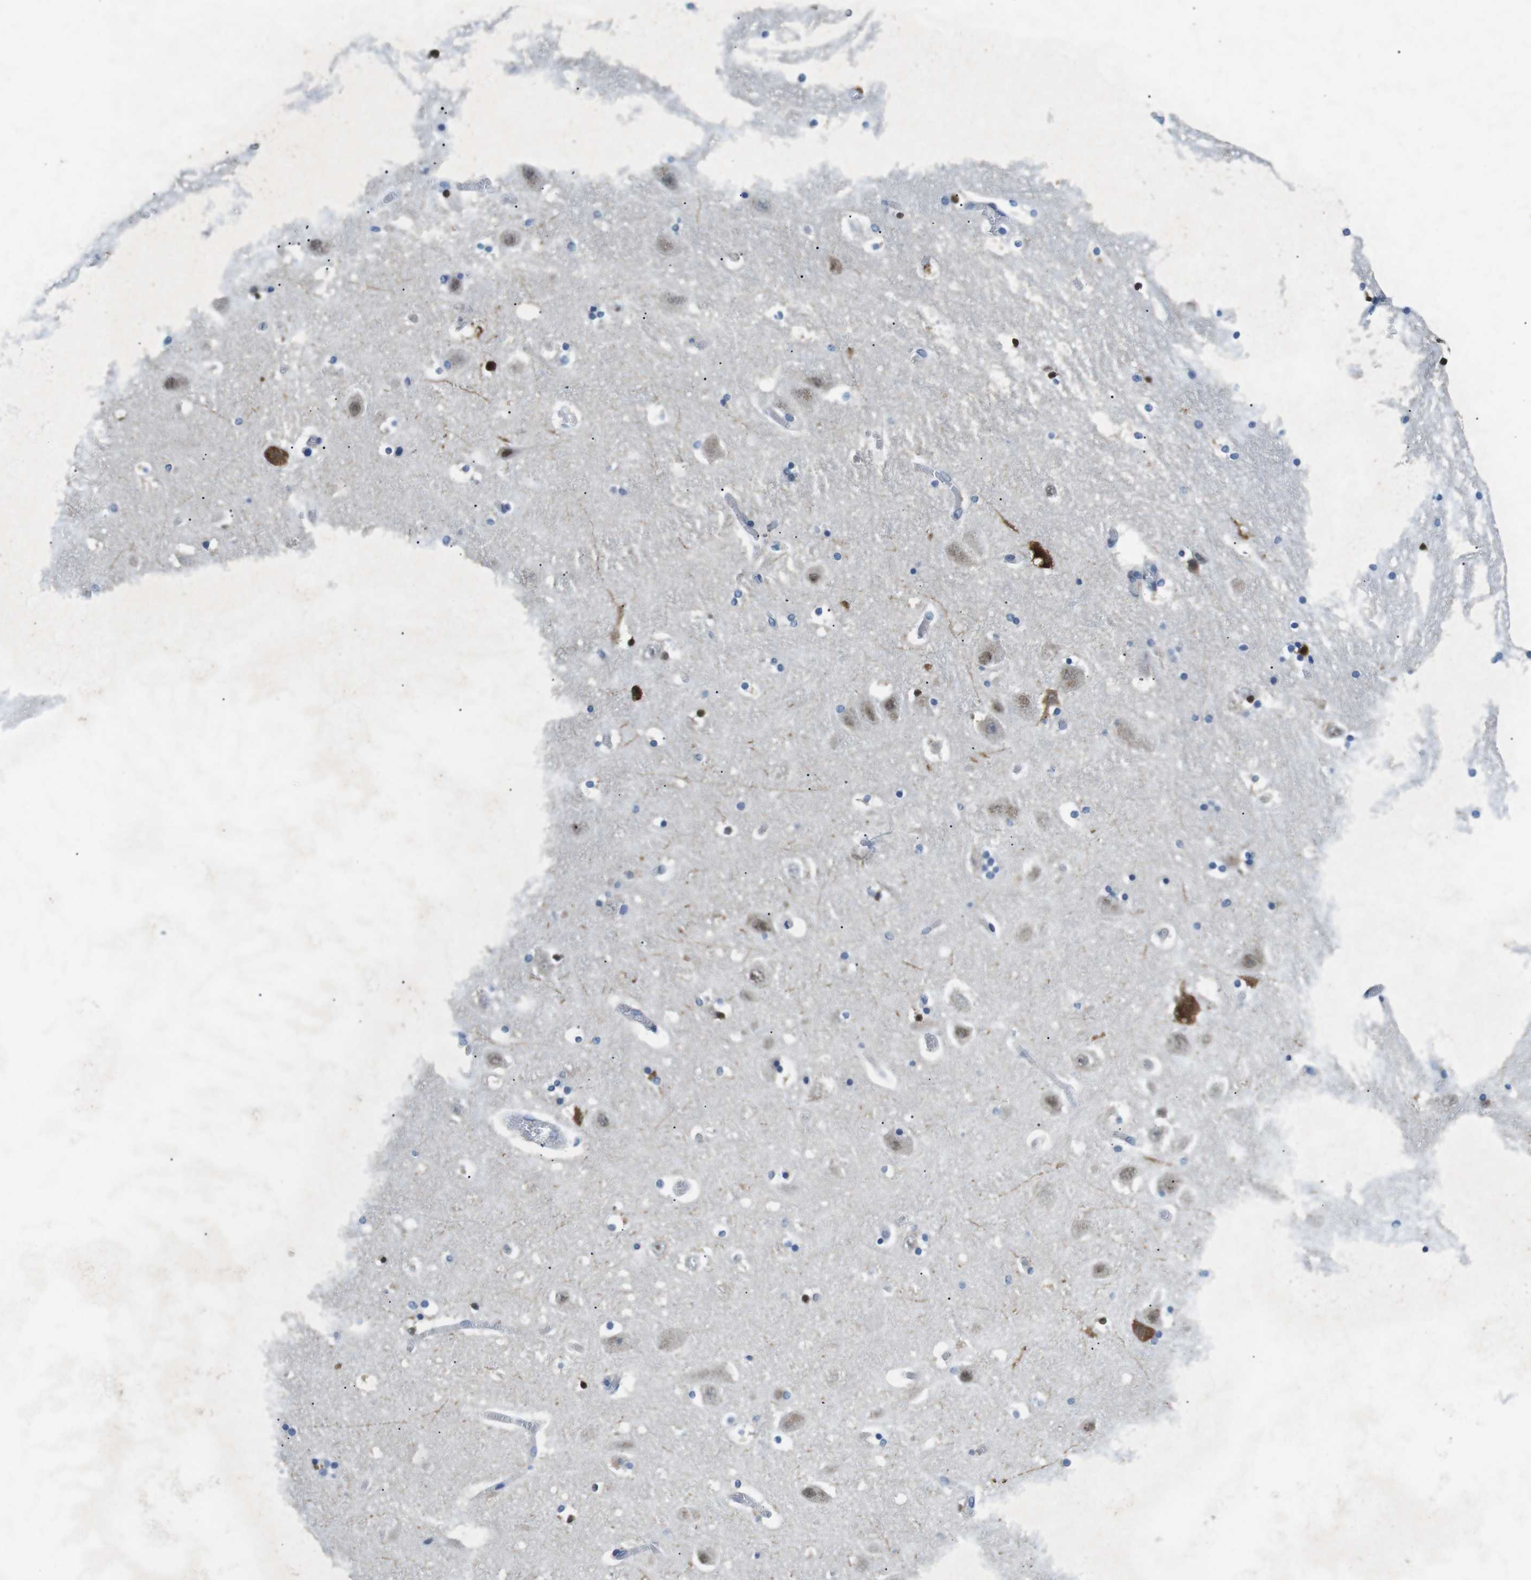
{"staining": {"intensity": "strong", "quantity": "<25%", "location": "nuclear"}, "tissue": "hippocampus", "cell_type": "Glial cells", "image_type": "normal", "snomed": [{"axis": "morphology", "description": "Normal tissue, NOS"}, {"axis": "topography", "description": "Hippocampus"}], "caption": "This histopathology image reveals IHC staining of benign human hippocampus, with medium strong nuclear expression in about <25% of glial cells.", "gene": "PHLDA1", "patient": {"sex": "male", "age": 45}}